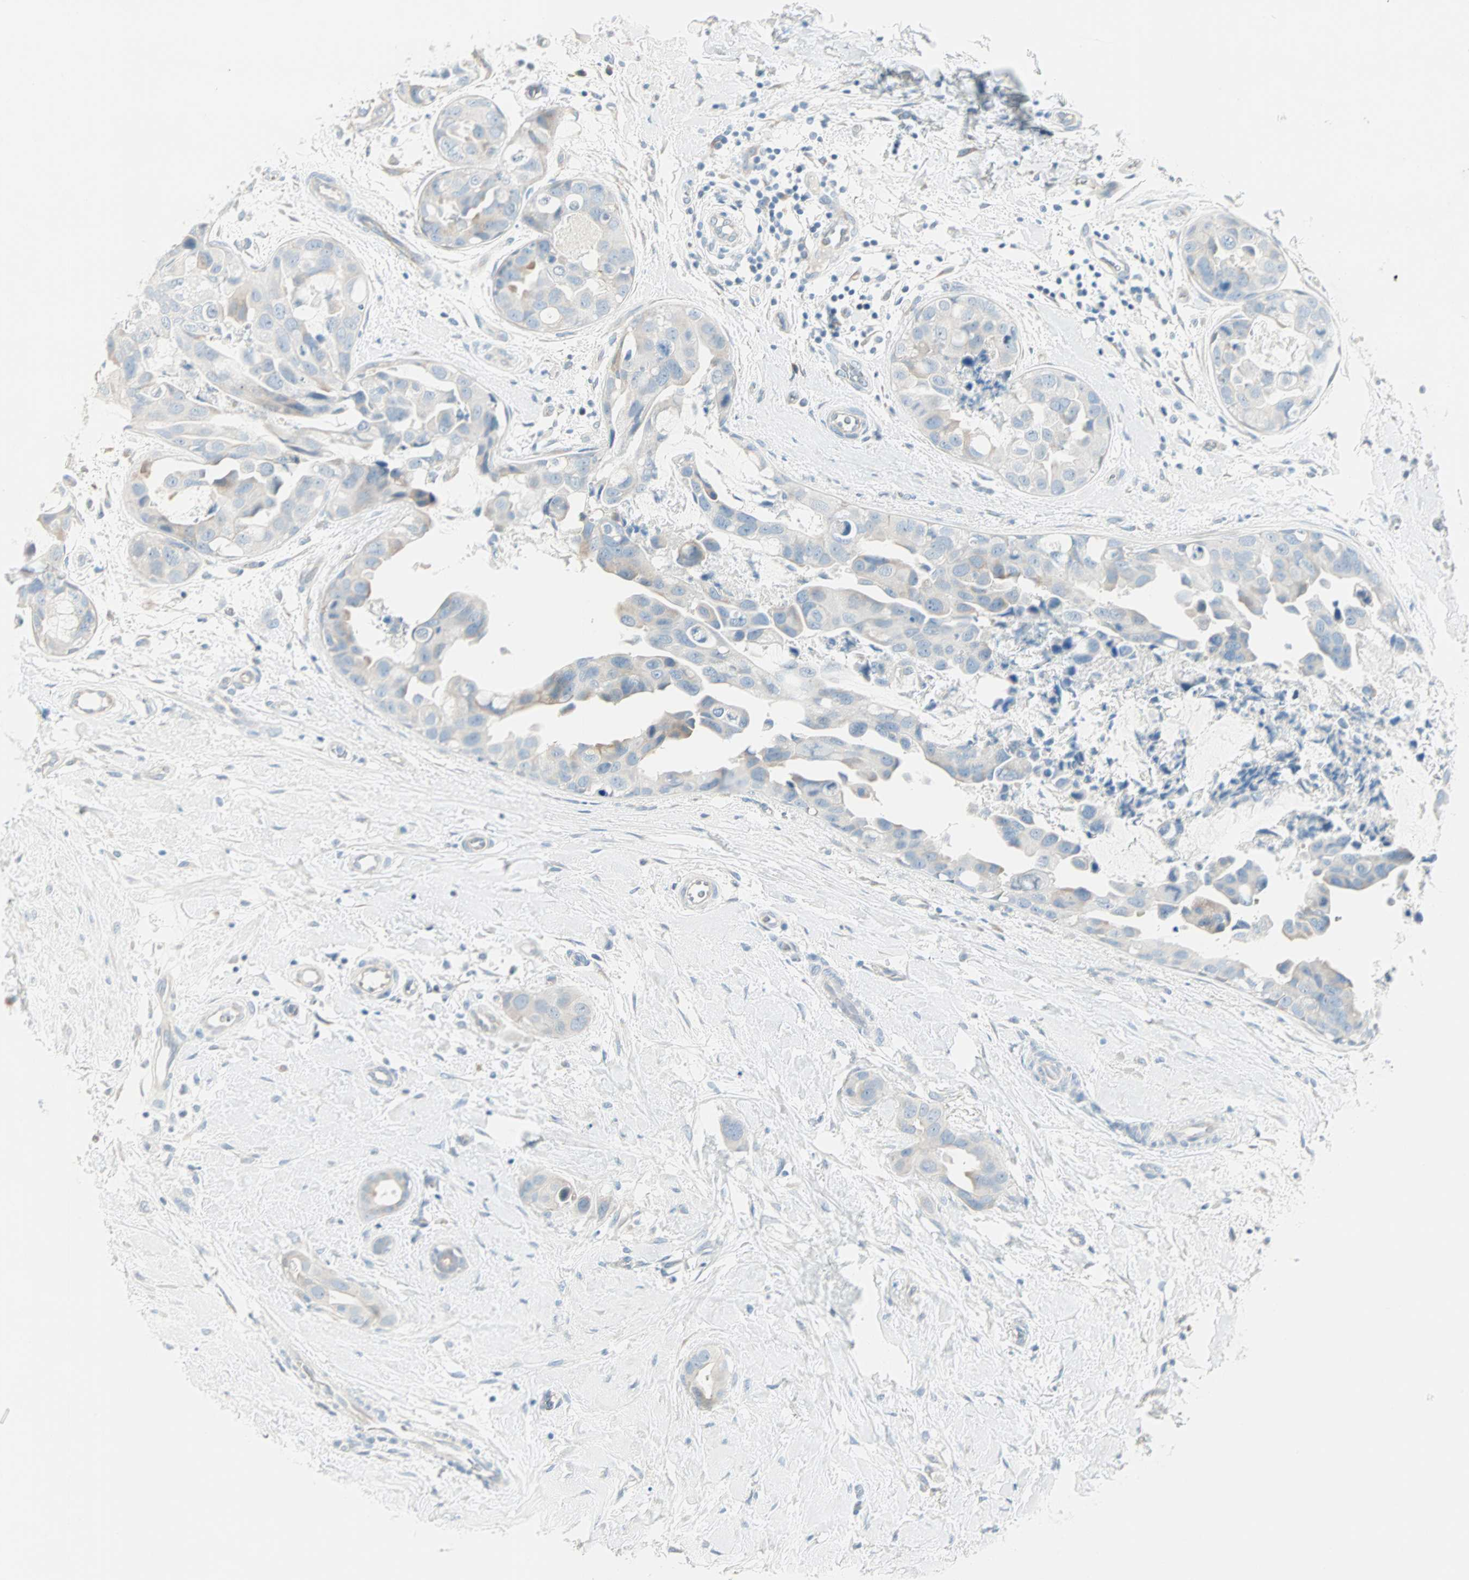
{"staining": {"intensity": "weak", "quantity": "<25%", "location": "cytoplasmic/membranous"}, "tissue": "breast cancer", "cell_type": "Tumor cells", "image_type": "cancer", "snomed": [{"axis": "morphology", "description": "Duct carcinoma"}, {"axis": "topography", "description": "Breast"}], "caption": "High power microscopy photomicrograph of an immunohistochemistry photomicrograph of breast cancer (invasive ductal carcinoma), revealing no significant staining in tumor cells.", "gene": "SULT1C2", "patient": {"sex": "female", "age": 40}}